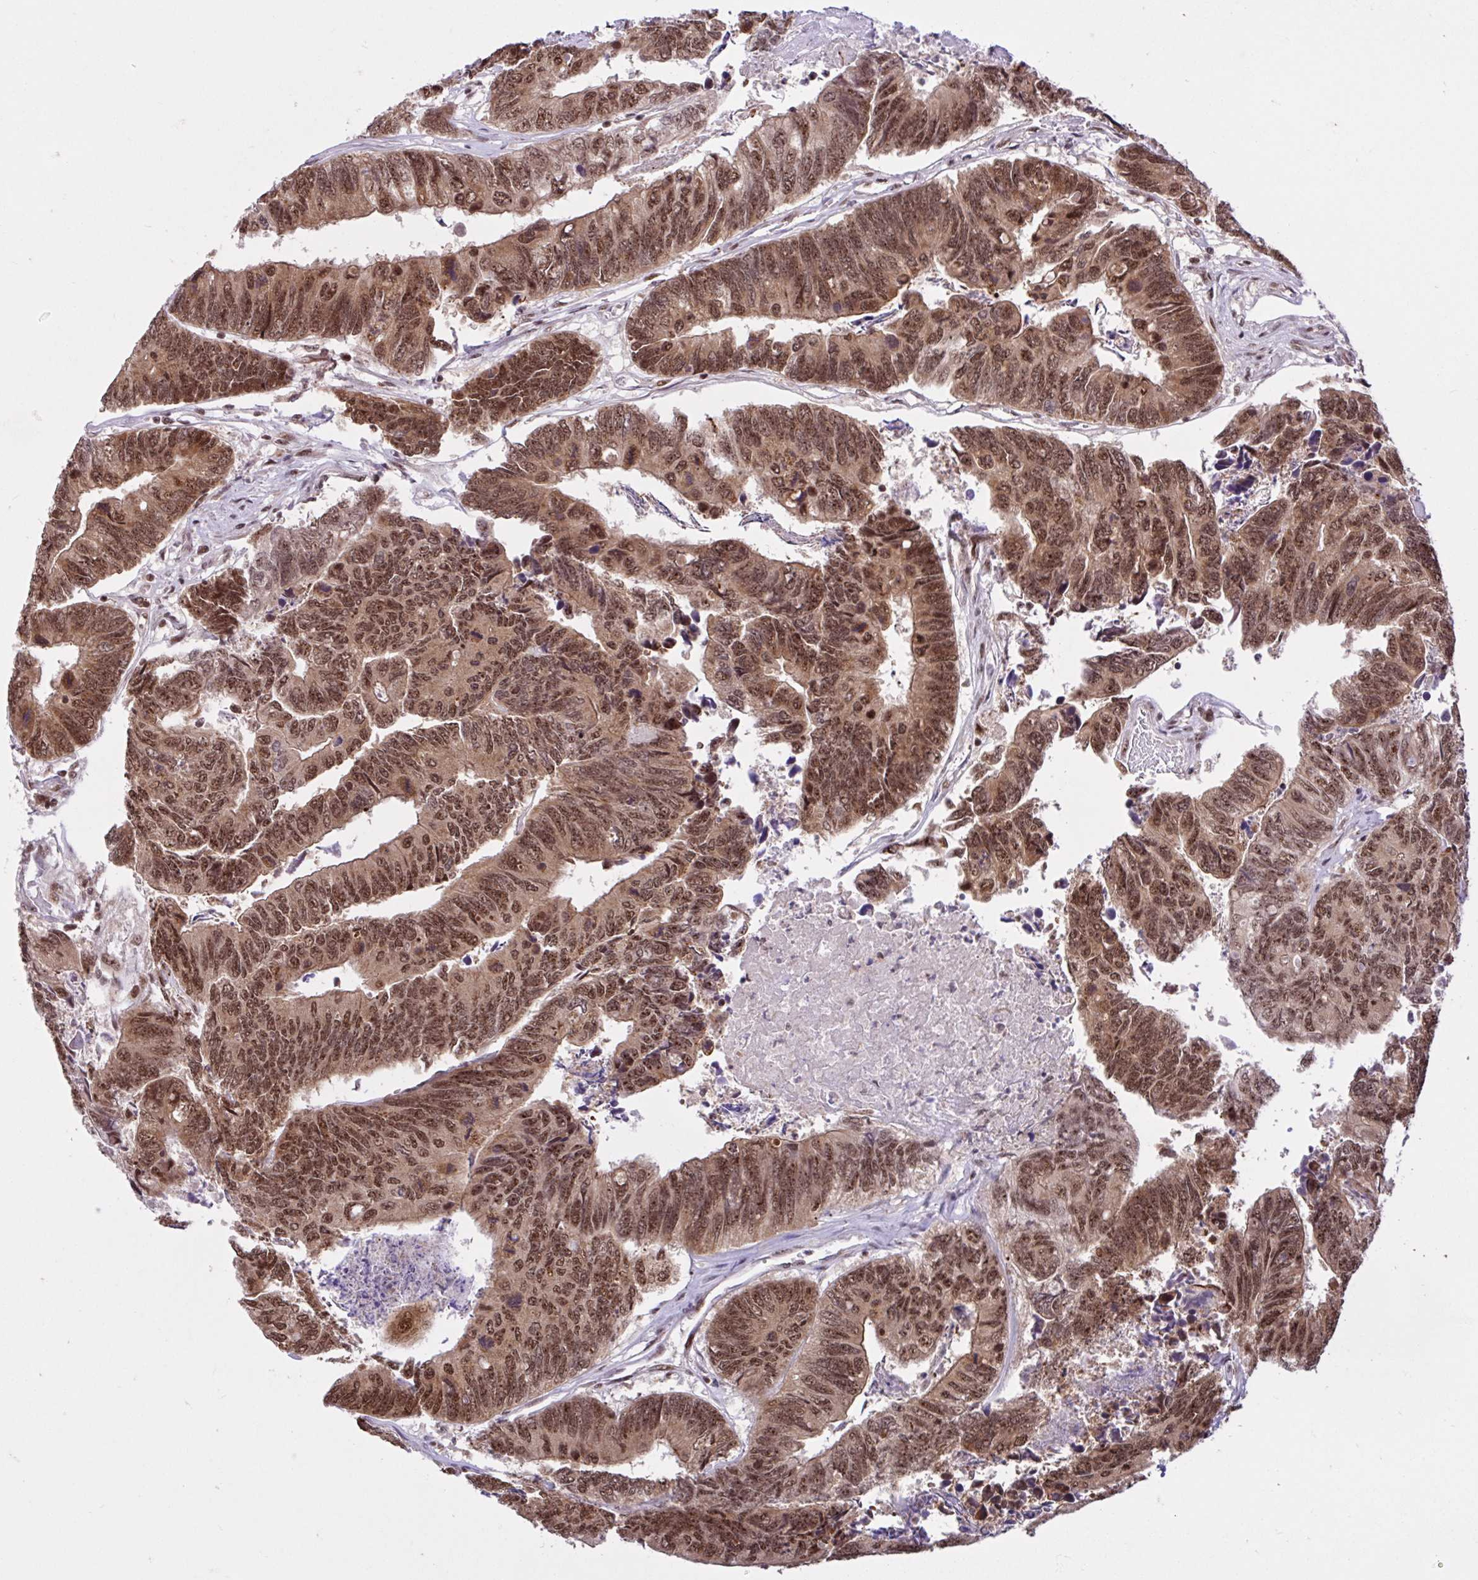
{"staining": {"intensity": "moderate", "quantity": ">75%", "location": "nuclear"}, "tissue": "colorectal cancer", "cell_type": "Tumor cells", "image_type": "cancer", "snomed": [{"axis": "morphology", "description": "Adenocarcinoma, NOS"}, {"axis": "topography", "description": "Colon"}], "caption": "Brown immunohistochemical staining in colorectal cancer (adenocarcinoma) exhibits moderate nuclear positivity in approximately >75% of tumor cells.", "gene": "CCDC12", "patient": {"sex": "female", "age": 67}}